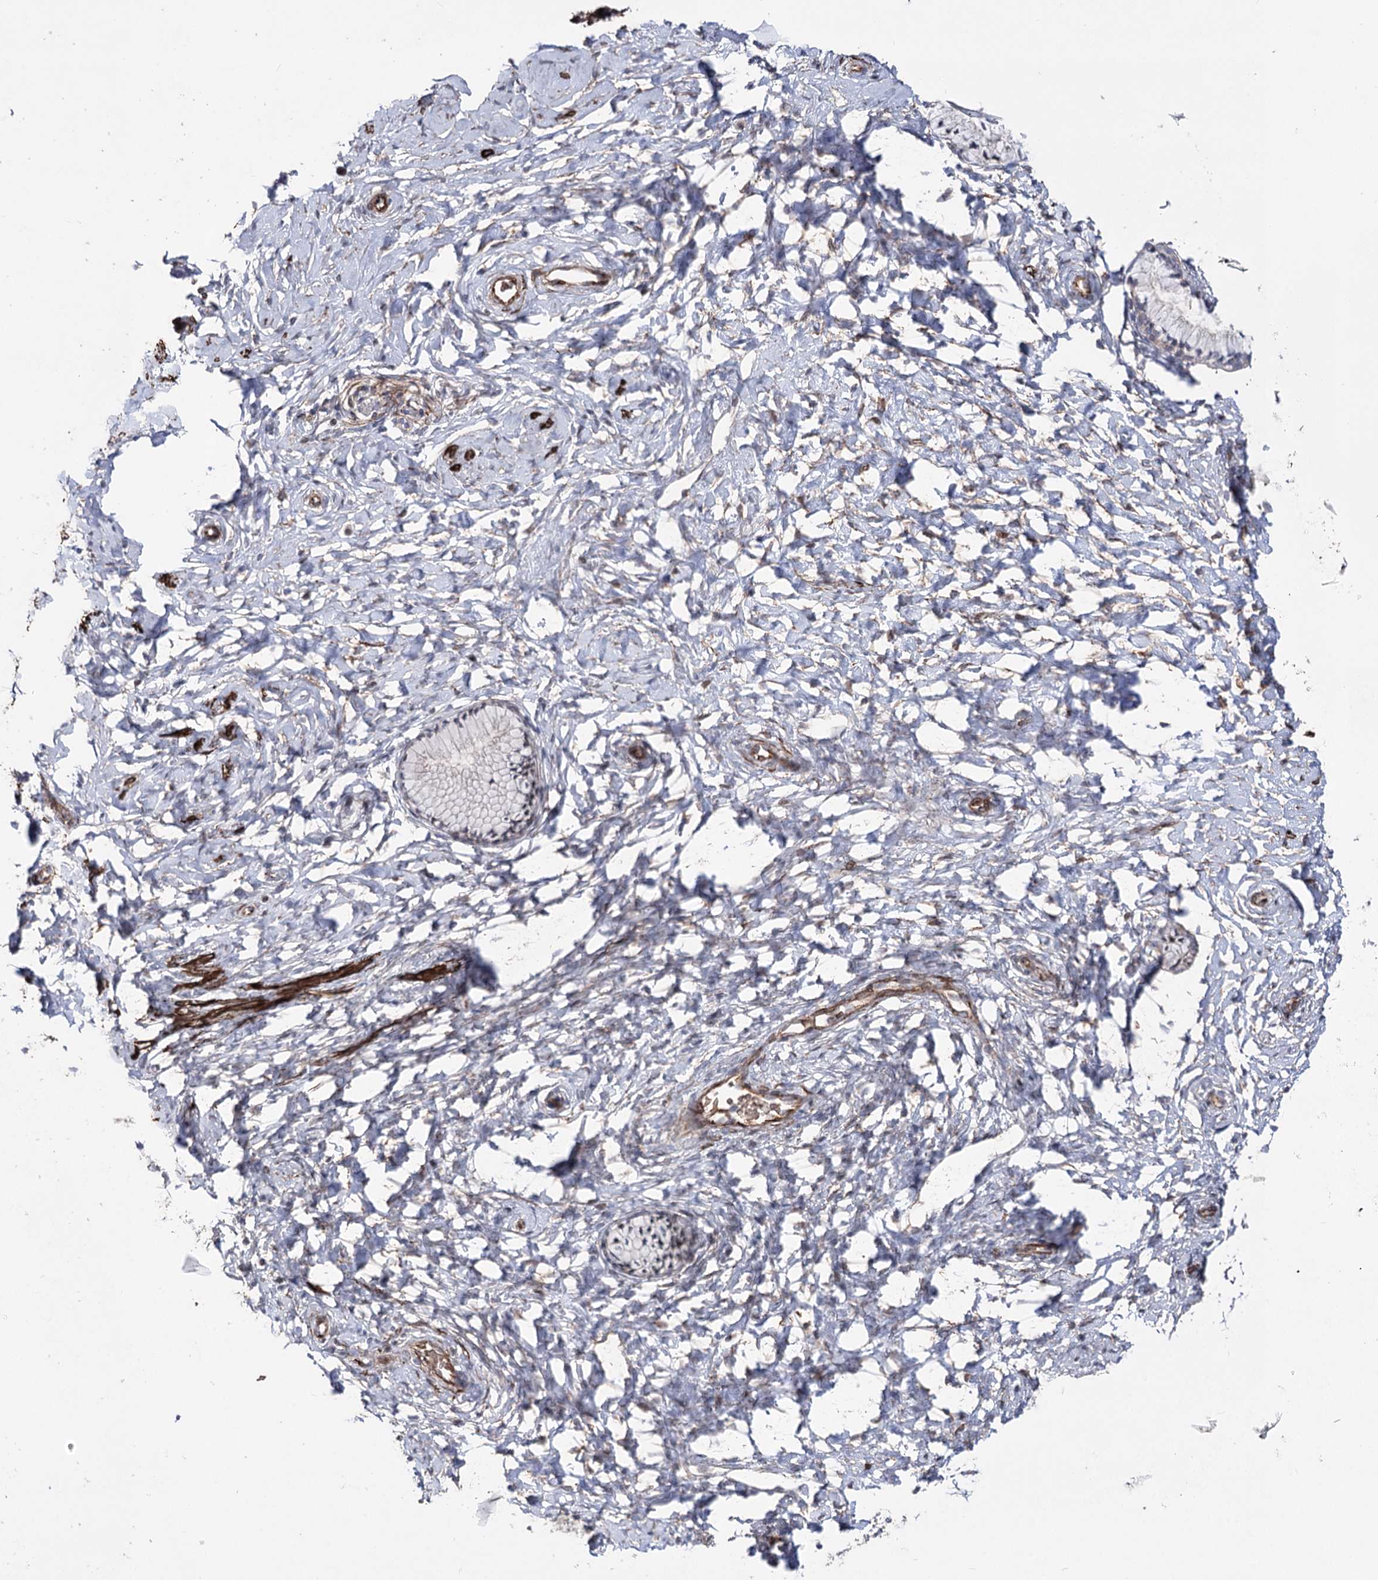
{"staining": {"intensity": "moderate", "quantity": "<25%", "location": "cytoplasmic/membranous,nuclear"}, "tissue": "cervix", "cell_type": "Glandular cells", "image_type": "normal", "snomed": [{"axis": "morphology", "description": "Normal tissue, NOS"}, {"axis": "topography", "description": "Cervix"}], "caption": "High-magnification brightfield microscopy of benign cervix stained with DAB (3,3'-diaminobenzidine) (brown) and counterstained with hematoxylin (blue). glandular cells exhibit moderate cytoplasmic/membranous,nuclear staining is appreciated in about<25% of cells.", "gene": "ARHGAP20", "patient": {"sex": "female", "age": 33}}